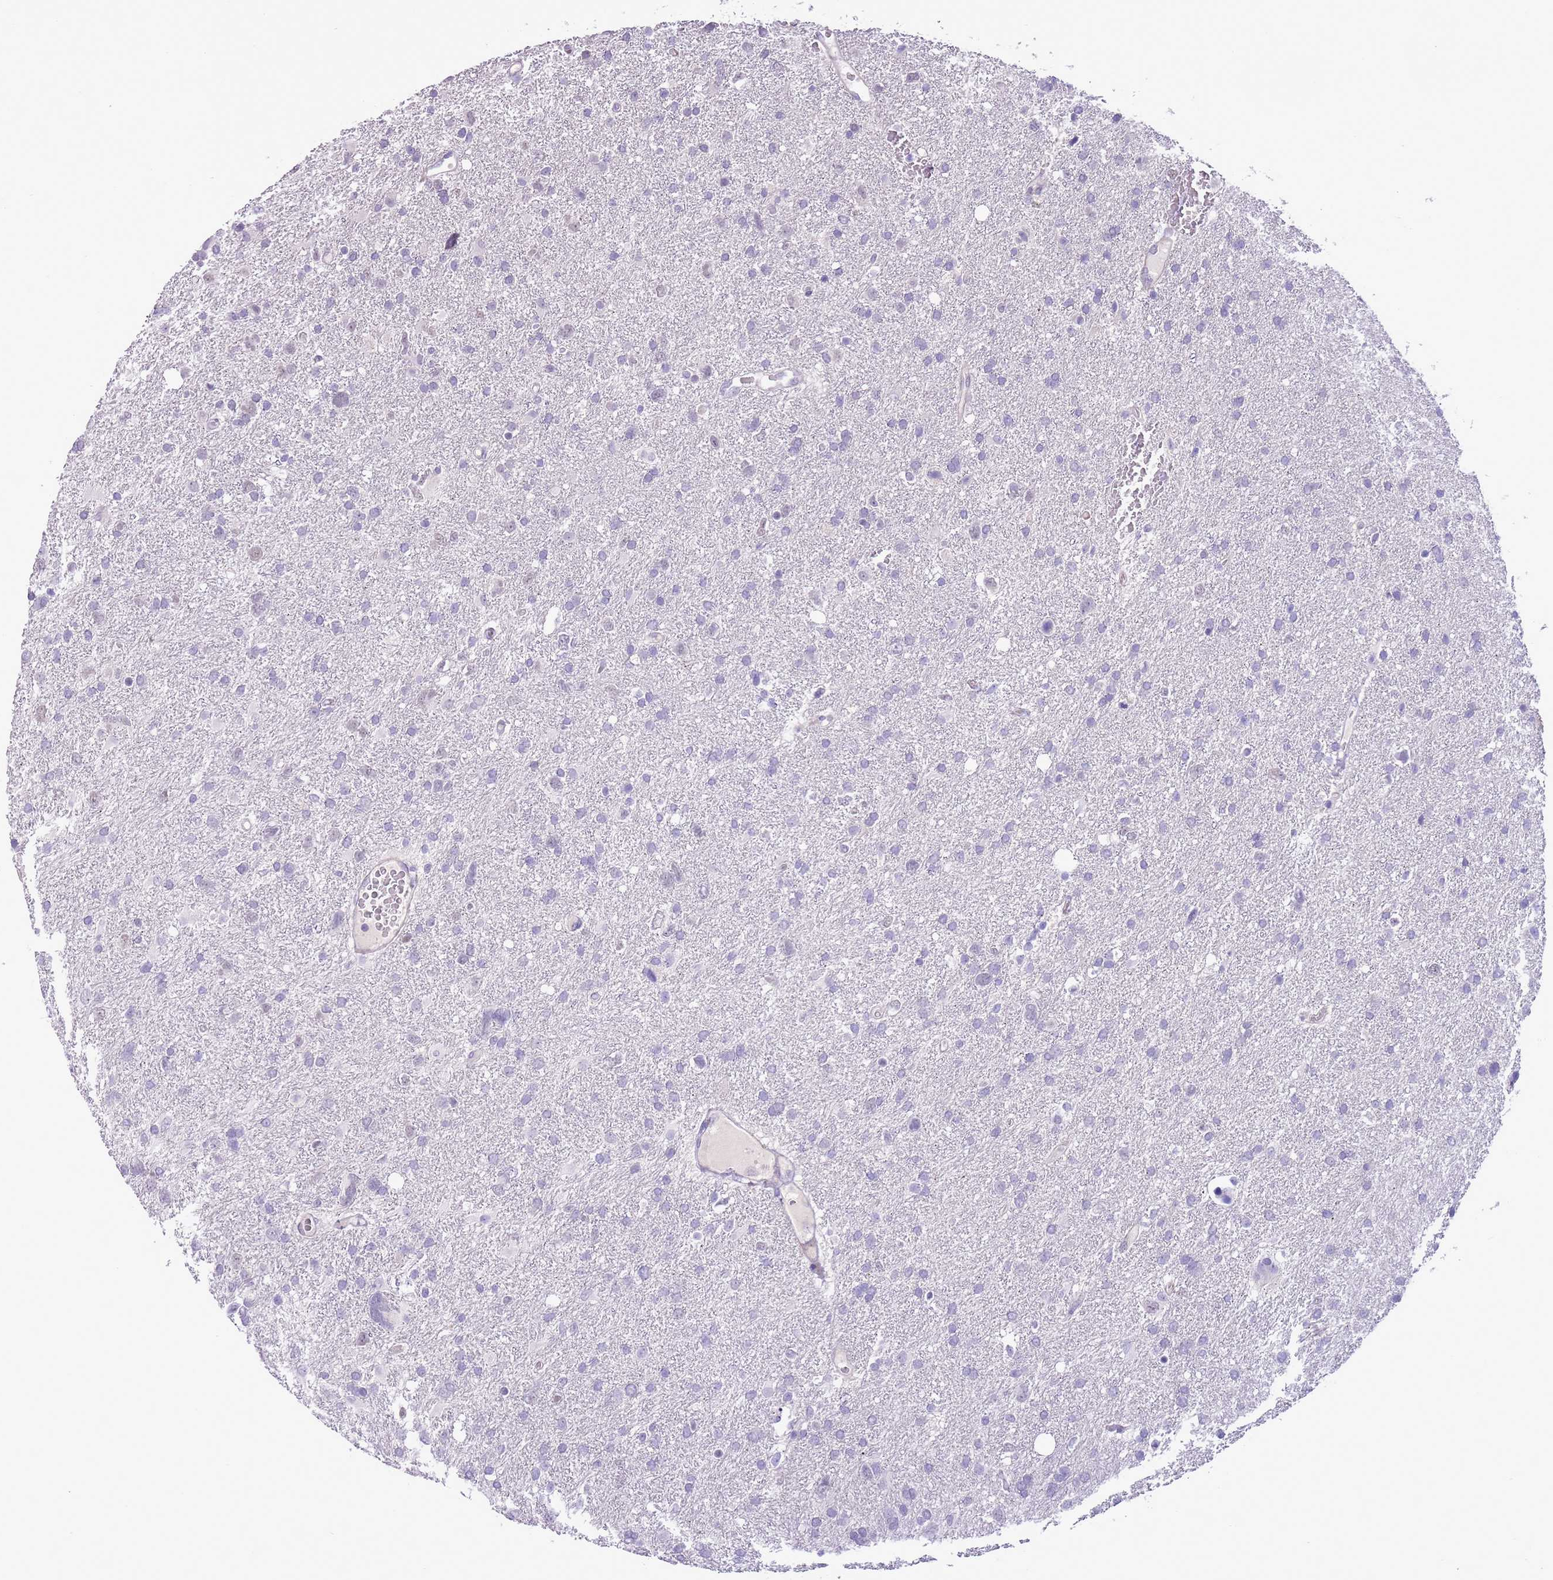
{"staining": {"intensity": "negative", "quantity": "none", "location": "none"}, "tissue": "glioma", "cell_type": "Tumor cells", "image_type": "cancer", "snomed": [{"axis": "morphology", "description": "Glioma, malignant, High grade"}, {"axis": "topography", "description": "Brain"}], "caption": "Glioma was stained to show a protein in brown. There is no significant positivity in tumor cells. Nuclei are stained in blue.", "gene": "MRPL32", "patient": {"sex": "male", "age": 61}}